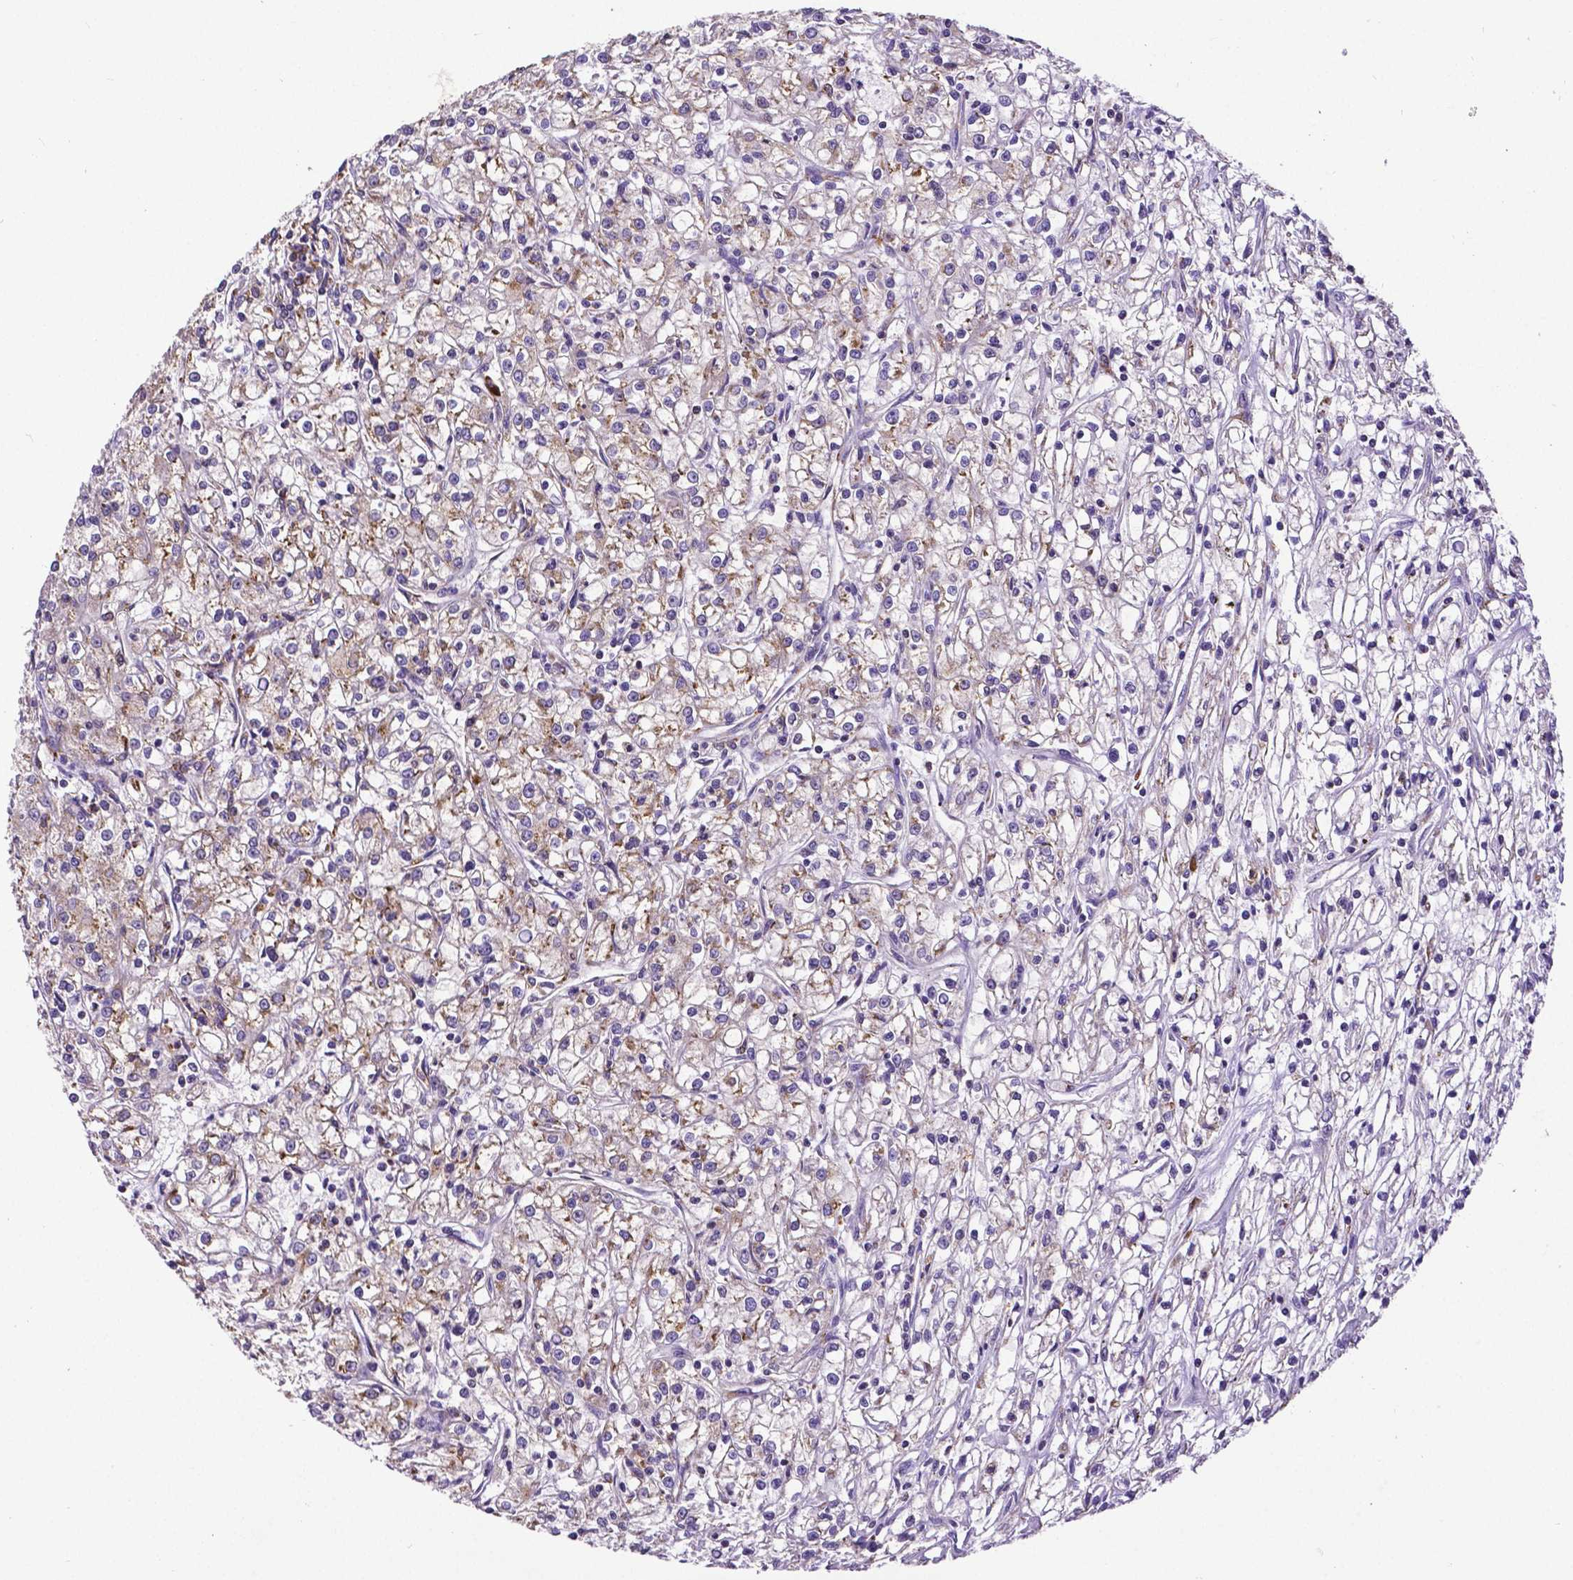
{"staining": {"intensity": "weak", "quantity": "<25%", "location": "cytoplasmic/membranous"}, "tissue": "renal cancer", "cell_type": "Tumor cells", "image_type": "cancer", "snomed": [{"axis": "morphology", "description": "Adenocarcinoma, NOS"}, {"axis": "topography", "description": "Kidney"}], "caption": "This is an IHC micrograph of adenocarcinoma (renal). There is no staining in tumor cells.", "gene": "MTDH", "patient": {"sex": "female", "age": 59}}